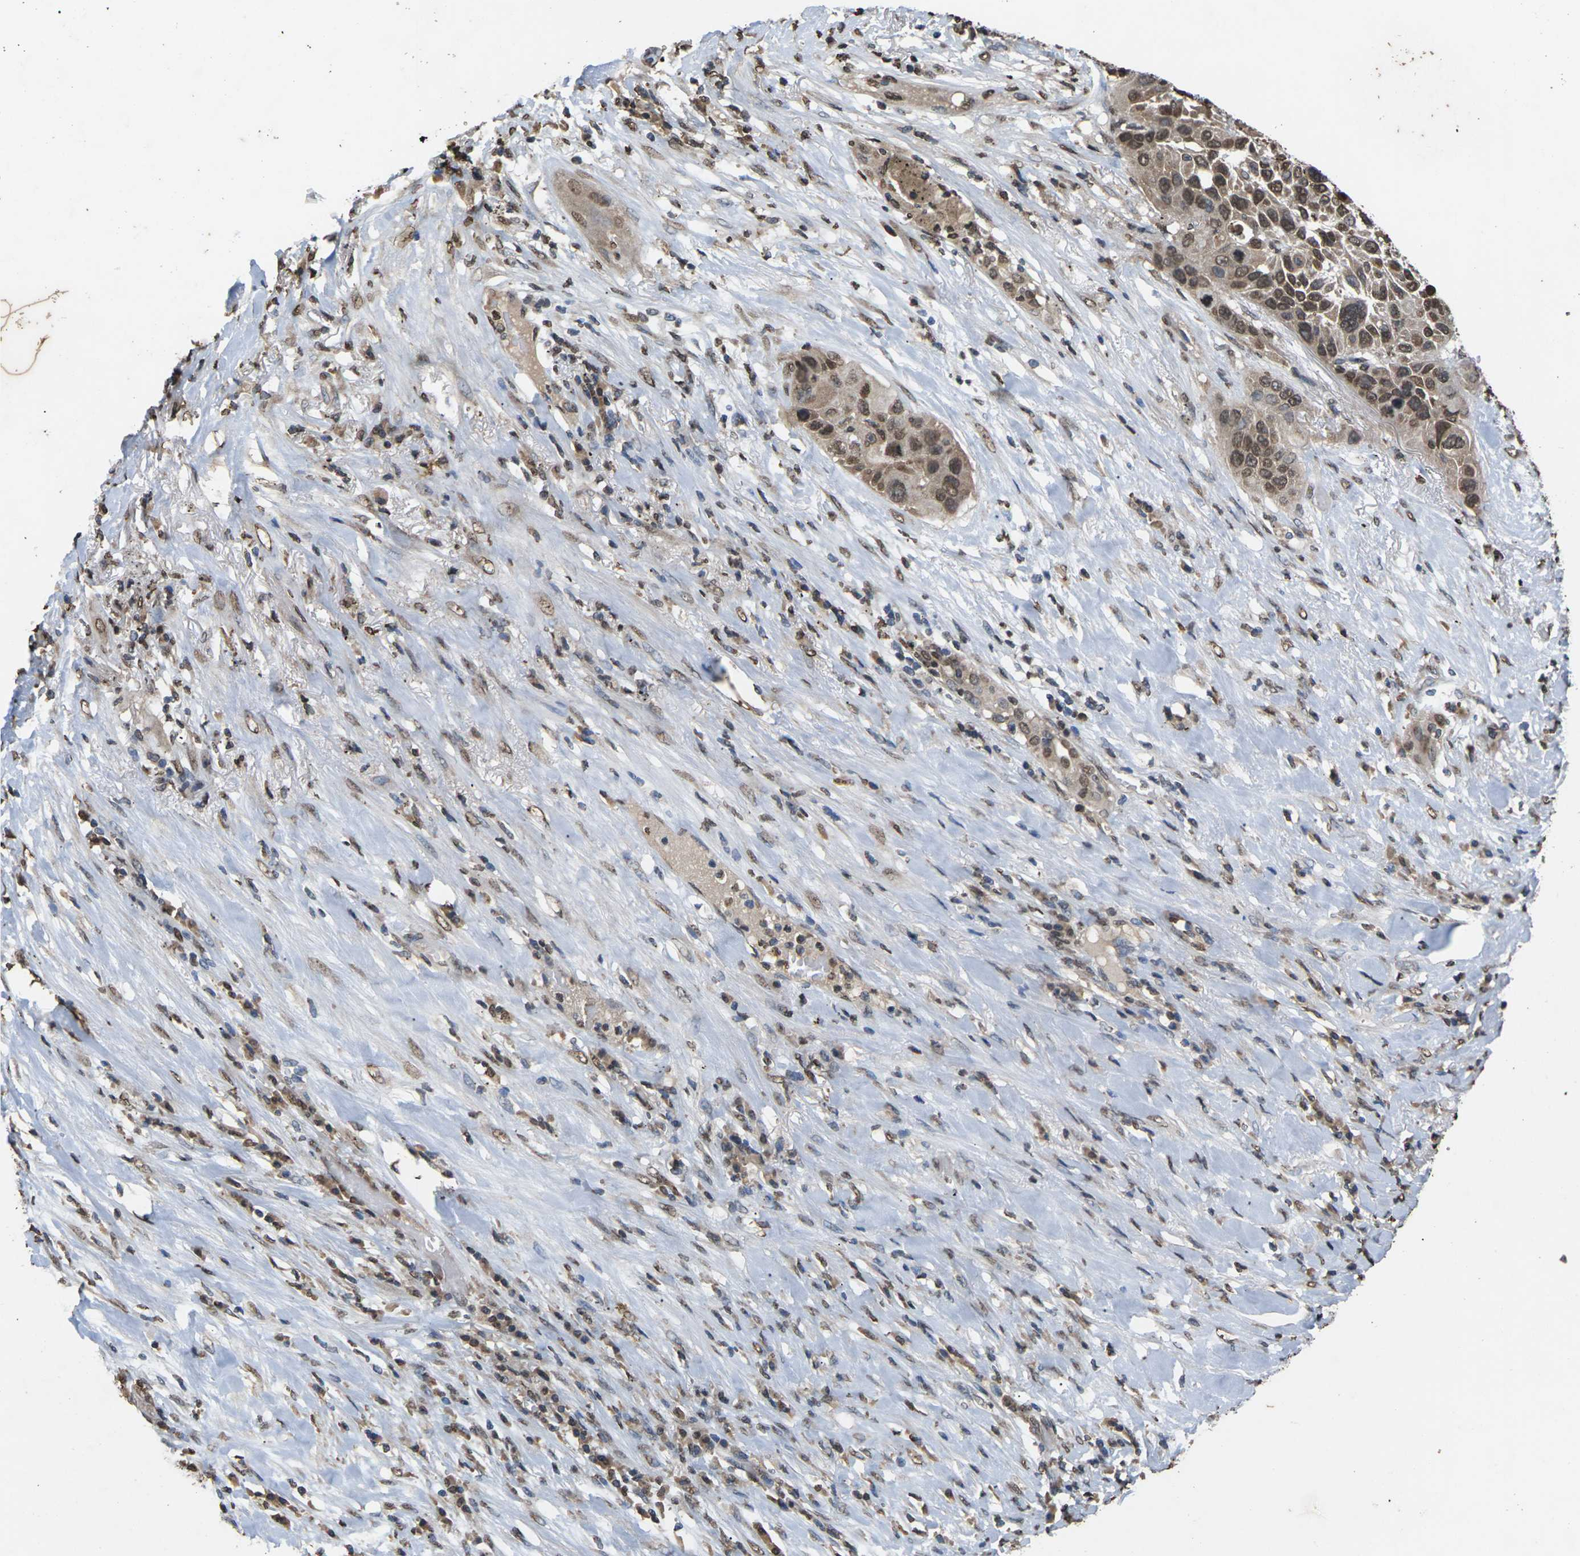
{"staining": {"intensity": "moderate", "quantity": ">75%", "location": "cytoplasmic/membranous,nuclear"}, "tissue": "lung cancer", "cell_type": "Tumor cells", "image_type": "cancer", "snomed": [{"axis": "morphology", "description": "Squamous cell carcinoma, NOS"}, {"axis": "topography", "description": "Lung"}], "caption": "Lung squamous cell carcinoma was stained to show a protein in brown. There is medium levels of moderate cytoplasmic/membranous and nuclear expression in approximately >75% of tumor cells.", "gene": "EMSY", "patient": {"sex": "male", "age": 57}}